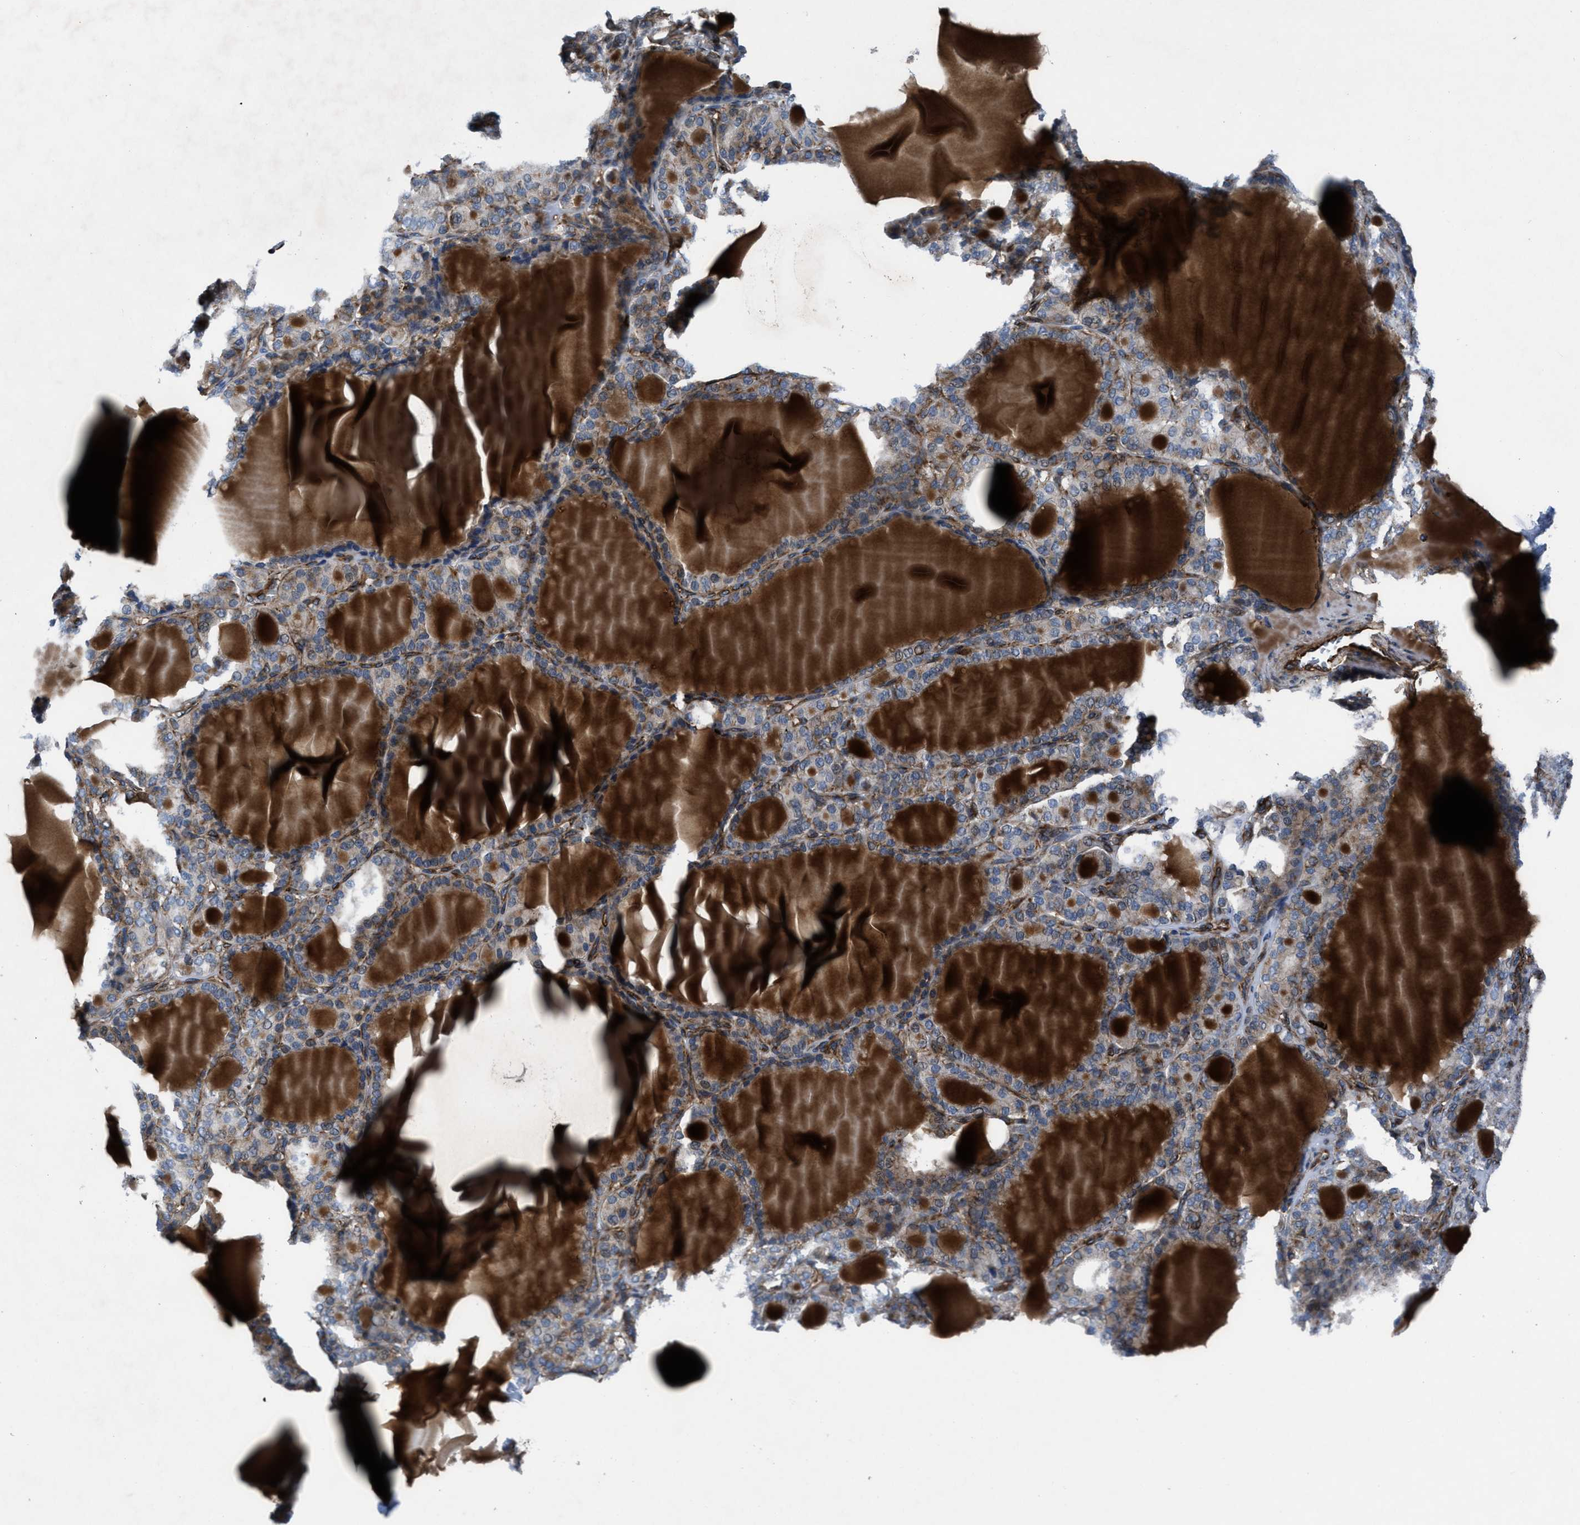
{"staining": {"intensity": "moderate", "quantity": ">75%", "location": "cytoplasmic/membranous"}, "tissue": "thyroid gland", "cell_type": "Glandular cells", "image_type": "normal", "snomed": [{"axis": "morphology", "description": "Normal tissue, NOS"}, {"axis": "topography", "description": "Thyroid gland"}], "caption": "Thyroid gland stained for a protein demonstrates moderate cytoplasmic/membranous positivity in glandular cells. (brown staining indicates protein expression, while blue staining denotes nuclei).", "gene": "SLC6A9", "patient": {"sex": "female", "age": 28}}